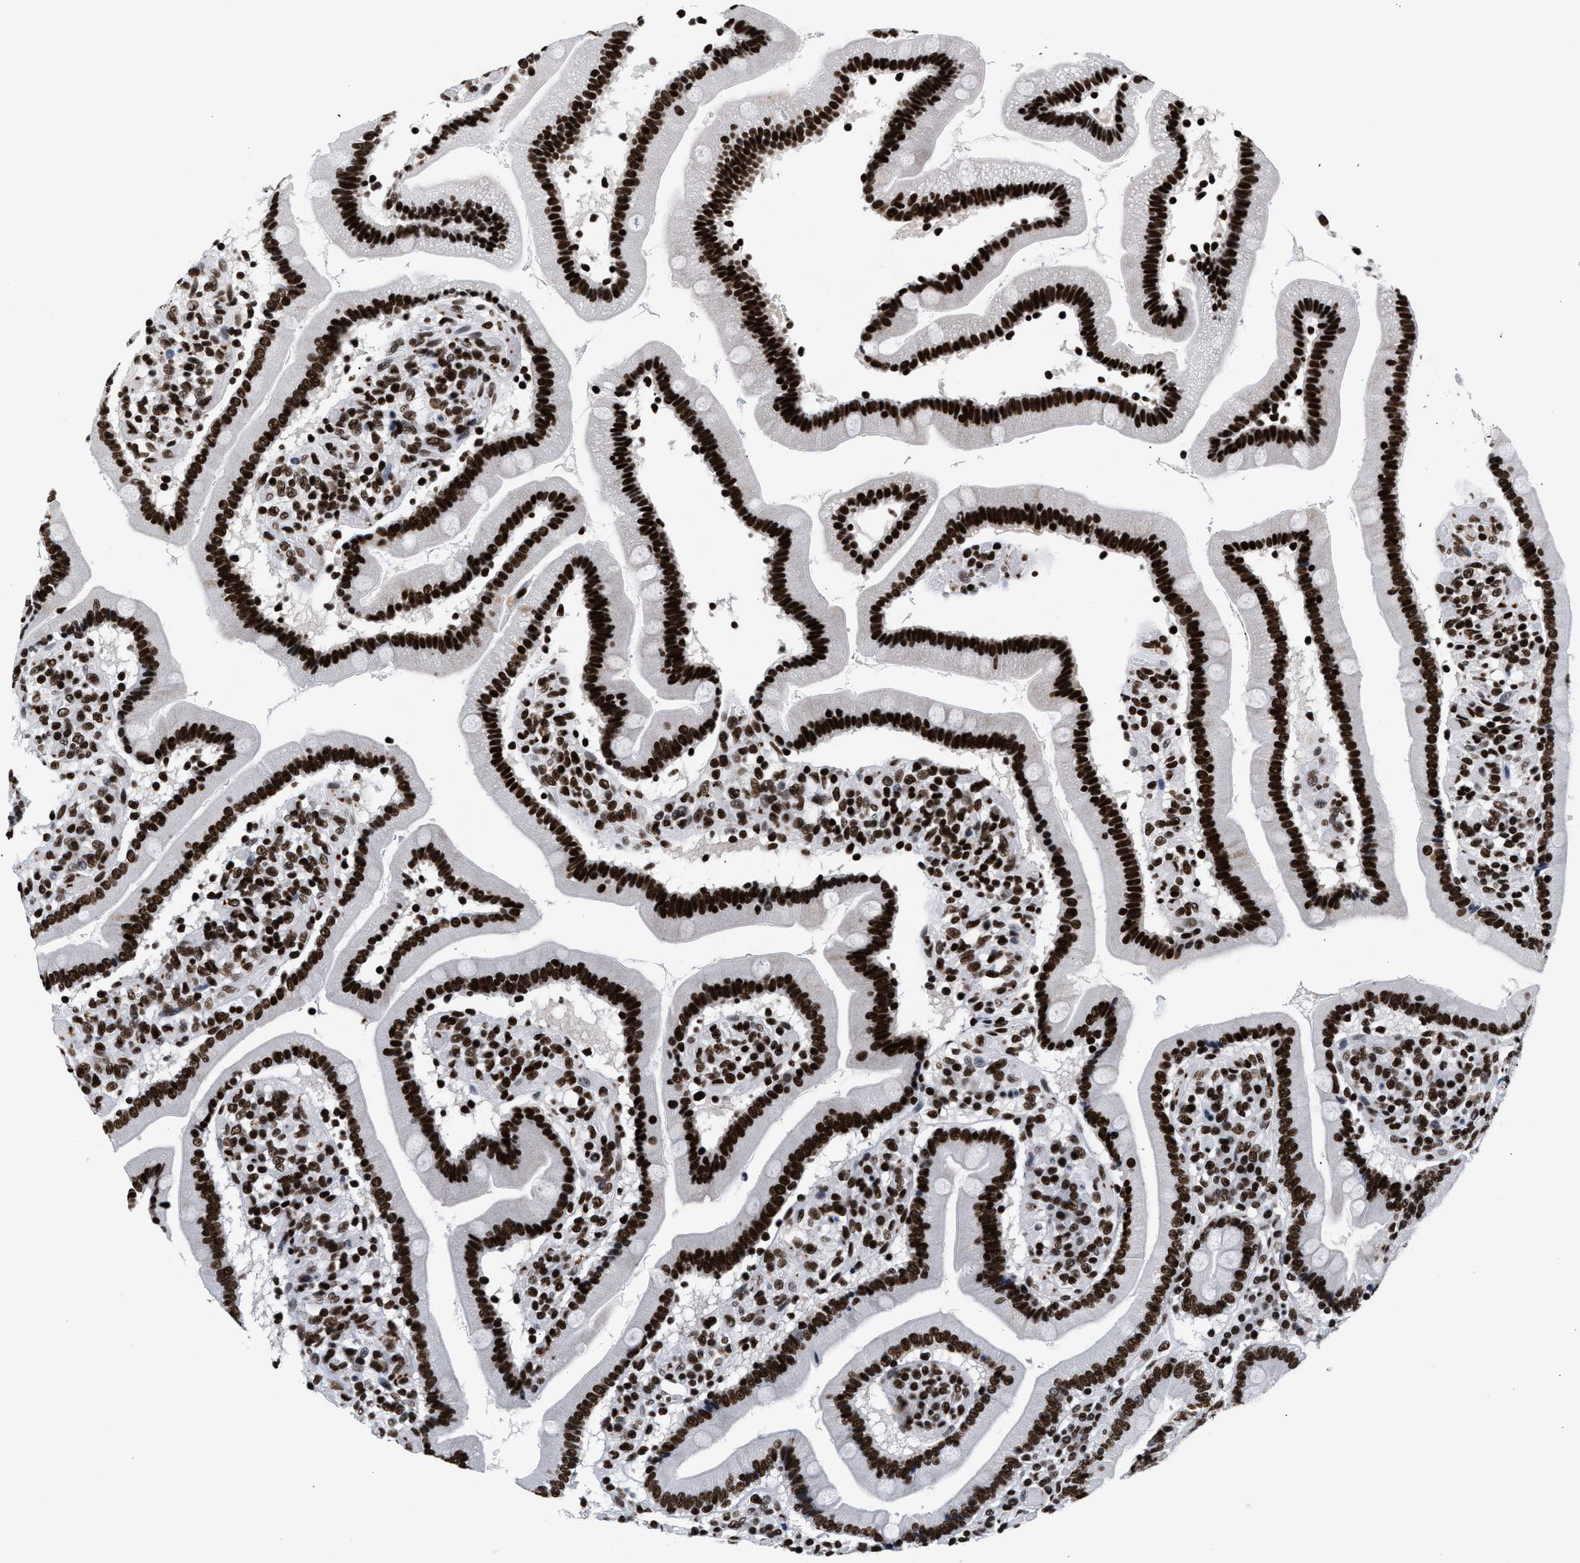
{"staining": {"intensity": "strong", "quantity": ">75%", "location": "nuclear"}, "tissue": "duodenum", "cell_type": "Glandular cells", "image_type": "normal", "snomed": [{"axis": "morphology", "description": "Normal tissue, NOS"}, {"axis": "topography", "description": "Duodenum"}], "caption": "IHC staining of normal duodenum, which reveals high levels of strong nuclear positivity in about >75% of glandular cells indicating strong nuclear protein expression. The staining was performed using DAB (brown) for protein detection and nuclei were counterstained in hematoxylin (blue).", "gene": "RAD21", "patient": {"sex": "male", "age": 66}}